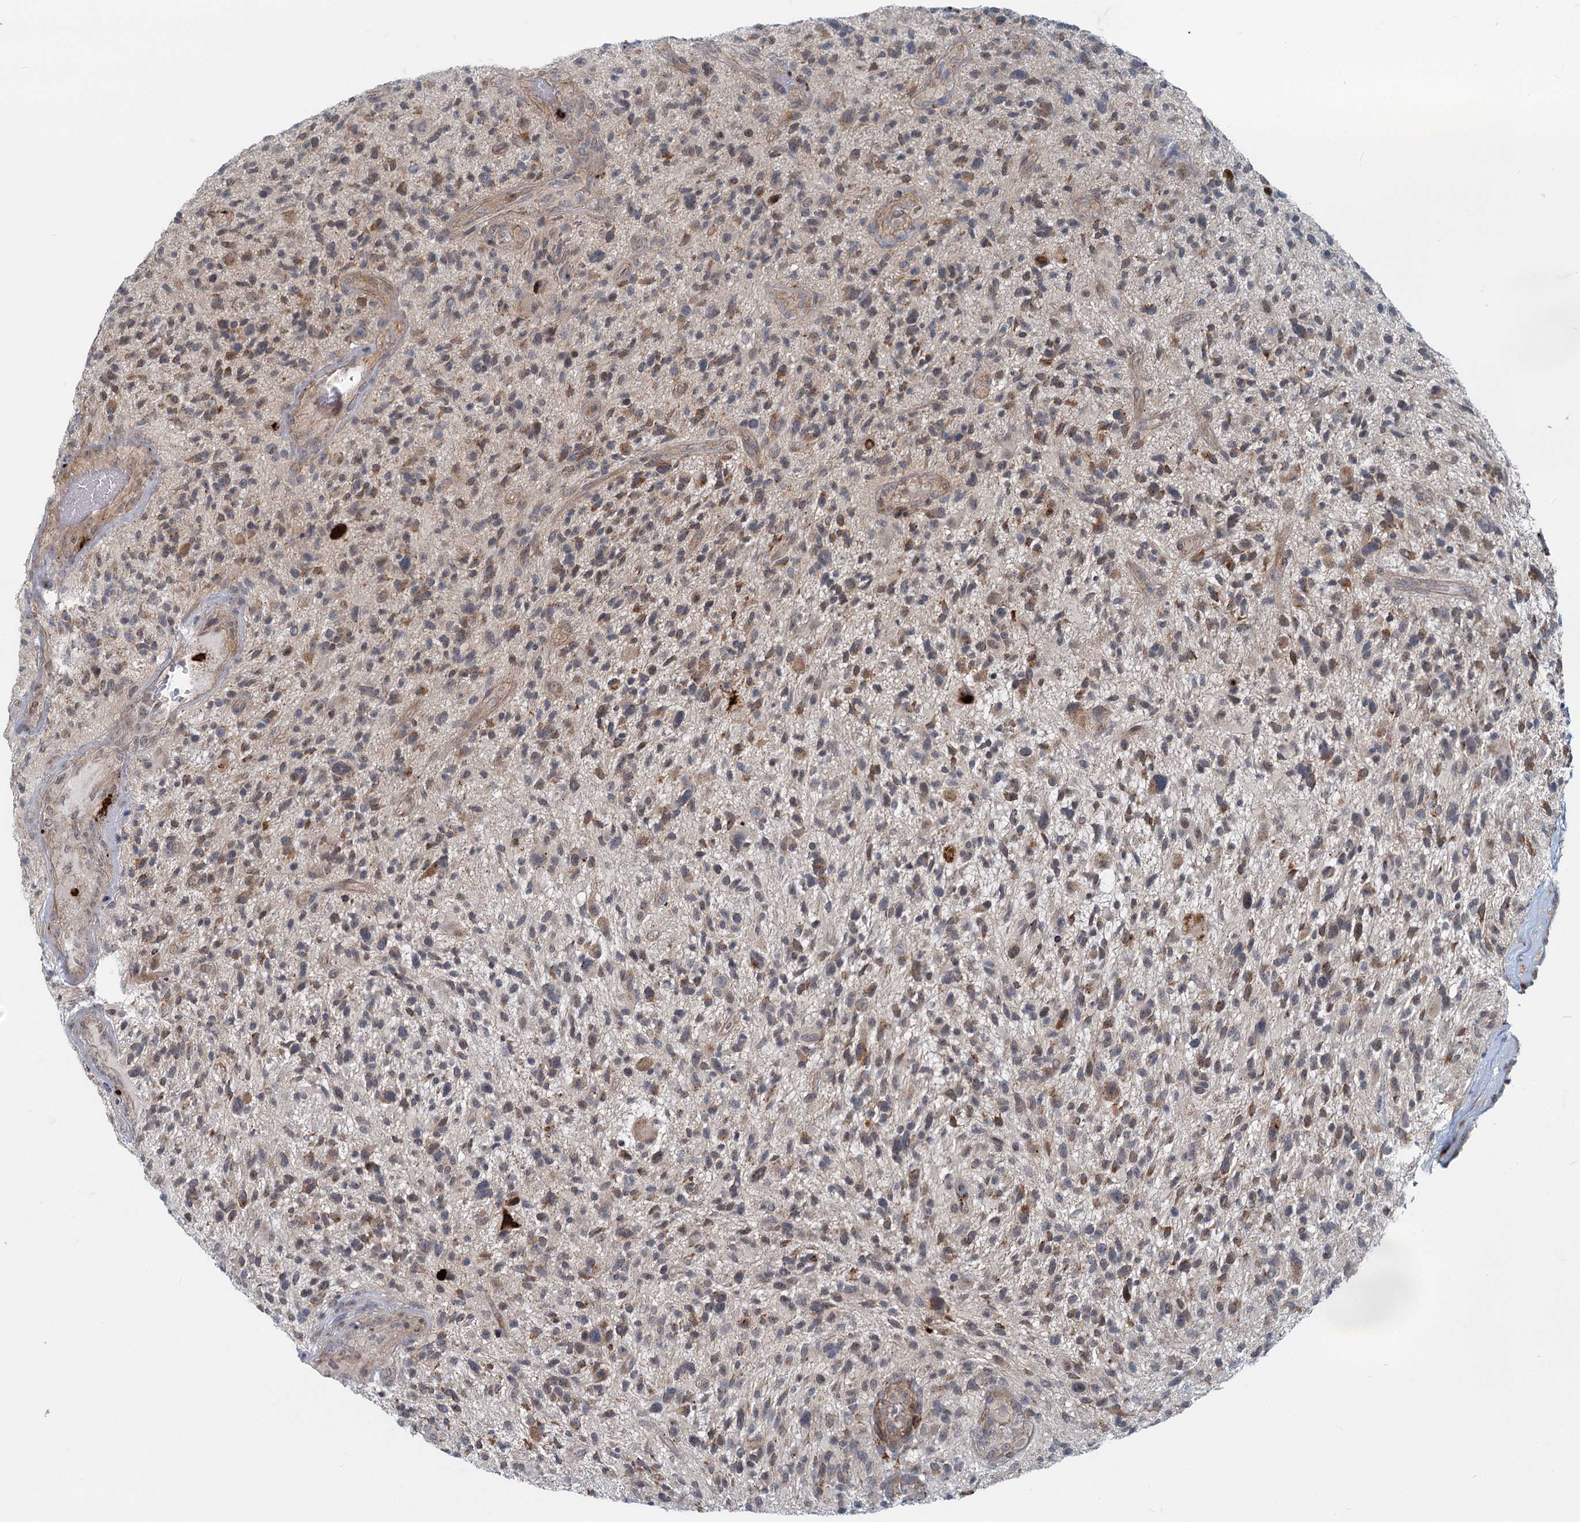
{"staining": {"intensity": "moderate", "quantity": "<25%", "location": "cytoplasmic/membranous"}, "tissue": "glioma", "cell_type": "Tumor cells", "image_type": "cancer", "snomed": [{"axis": "morphology", "description": "Glioma, malignant, High grade"}, {"axis": "topography", "description": "Brain"}], "caption": "Immunohistochemistry (IHC) photomicrograph of malignant glioma (high-grade) stained for a protein (brown), which shows low levels of moderate cytoplasmic/membranous staining in approximately <25% of tumor cells.", "gene": "ADCY2", "patient": {"sex": "male", "age": 47}}